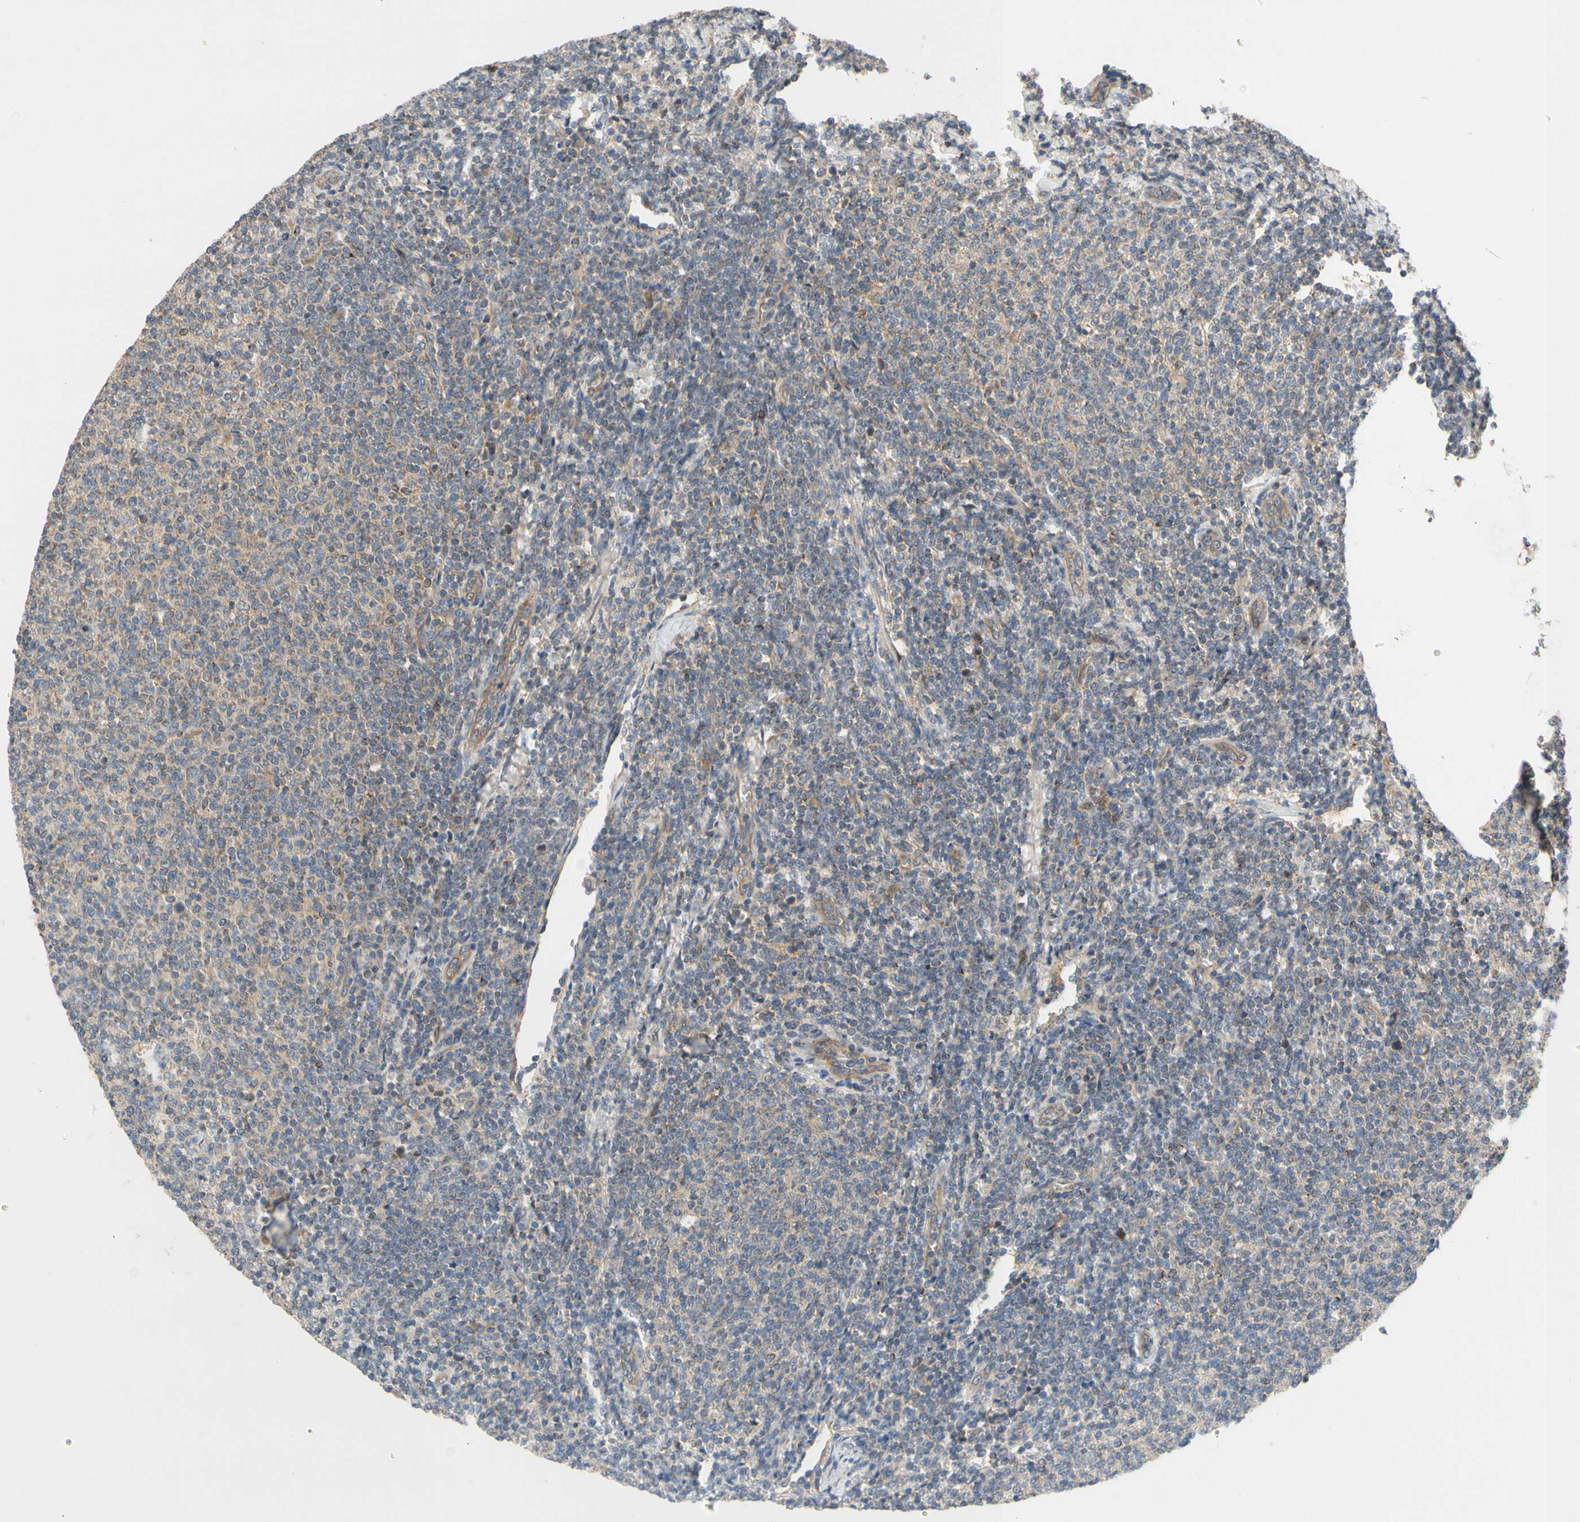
{"staining": {"intensity": "weak", "quantity": "25%-75%", "location": "cytoplasmic/membranous"}, "tissue": "lymphoma", "cell_type": "Tumor cells", "image_type": "cancer", "snomed": [{"axis": "morphology", "description": "Malignant lymphoma, non-Hodgkin's type, Low grade"}, {"axis": "topography", "description": "Lymph node"}], "caption": "This micrograph exhibits immunohistochemistry (IHC) staining of lymphoma, with low weak cytoplasmic/membranous expression in approximately 25%-75% of tumor cells.", "gene": "MBTPS2", "patient": {"sex": "male", "age": 66}}